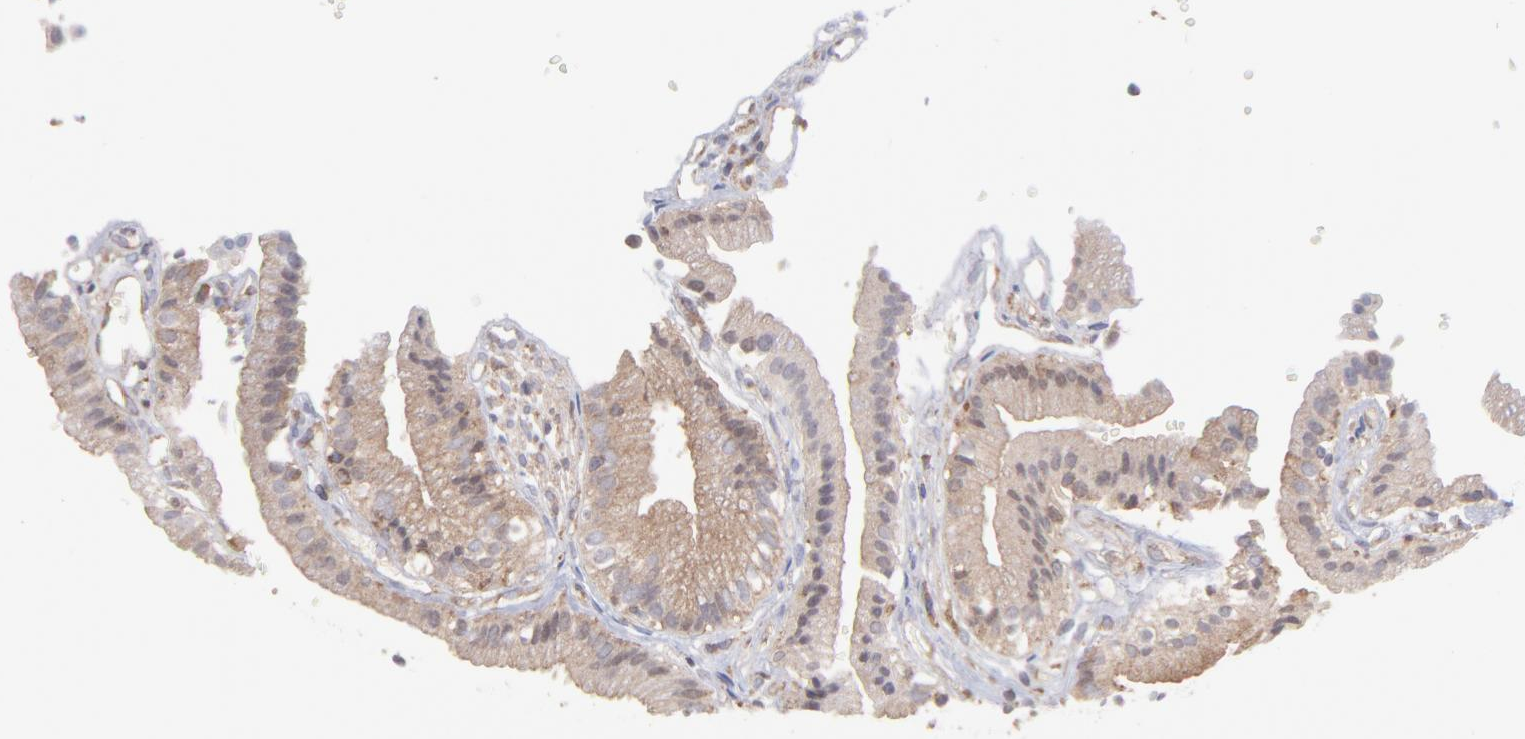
{"staining": {"intensity": "moderate", "quantity": ">75%", "location": "cytoplasmic/membranous"}, "tissue": "gallbladder", "cell_type": "Glandular cells", "image_type": "normal", "snomed": [{"axis": "morphology", "description": "Normal tissue, NOS"}, {"axis": "topography", "description": "Gallbladder"}], "caption": "Immunohistochemistry photomicrograph of normal gallbladder stained for a protein (brown), which reveals medium levels of moderate cytoplasmic/membranous staining in approximately >75% of glandular cells.", "gene": "MAPRE1", "patient": {"sex": "male", "age": 65}}